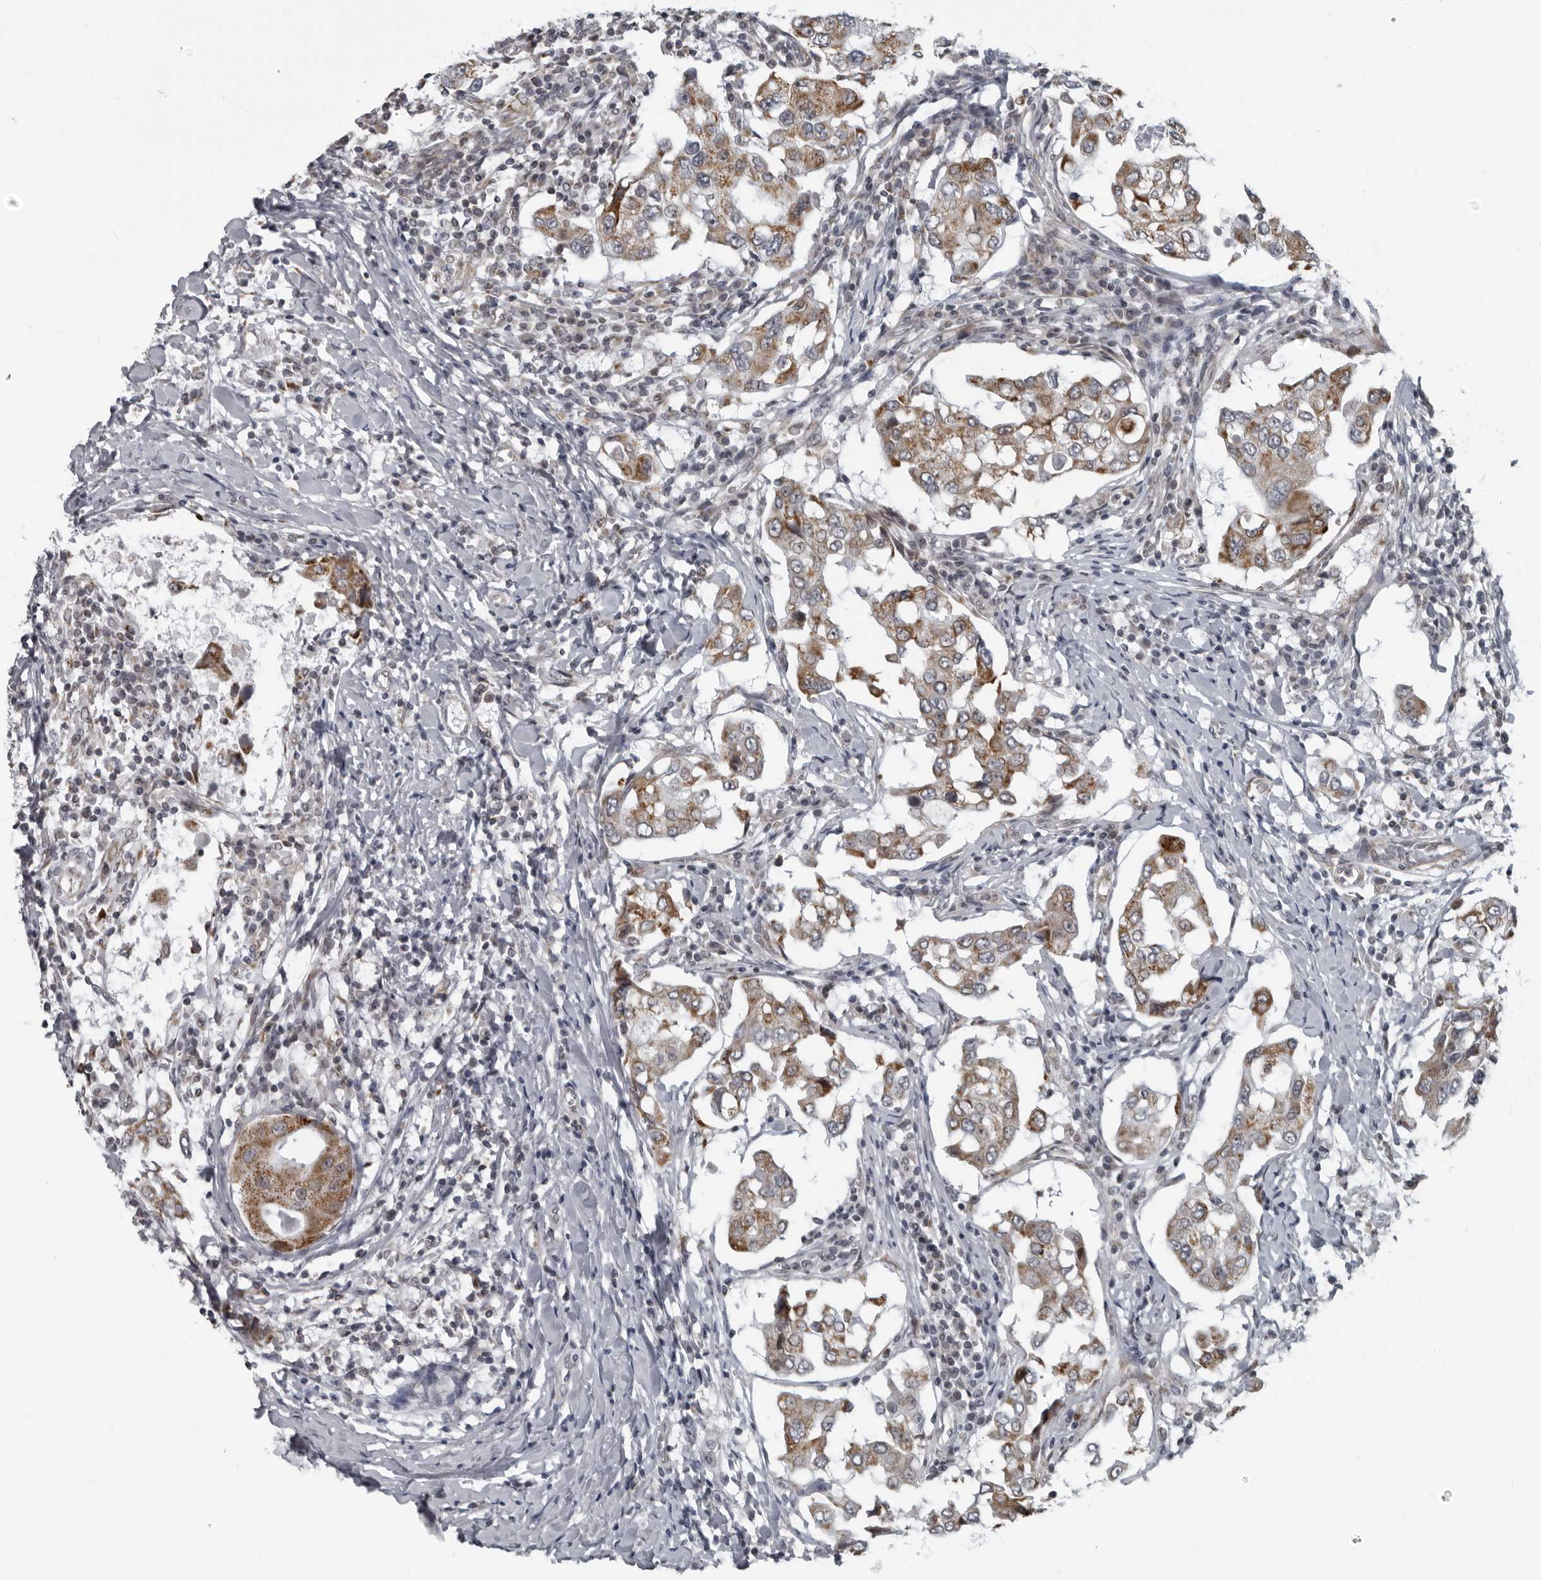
{"staining": {"intensity": "moderate", "quantity": ">75%", "location": "cytoplasmic/membranous"}, "tissue": "breast cancer", "cell_type": "Tumor cells", "image_type": "cancer", "snomed": [{"axis": "morphology", "description": "Duct carcinoma"}, {"axis": "topography", "description": "Breast"}], "caption": "Tumor cells reveal medium levels of moderate cytoplasmic/membranous positivity in about >75% of cells in human breast cancer (intraductal carcinoma). Using DAB (brown) and hematoxylin (blue) stains, captured at high magnification using brightfield microscopy.", "gene": "RTCA", "patient": {"sex": "female", "age": 27}}